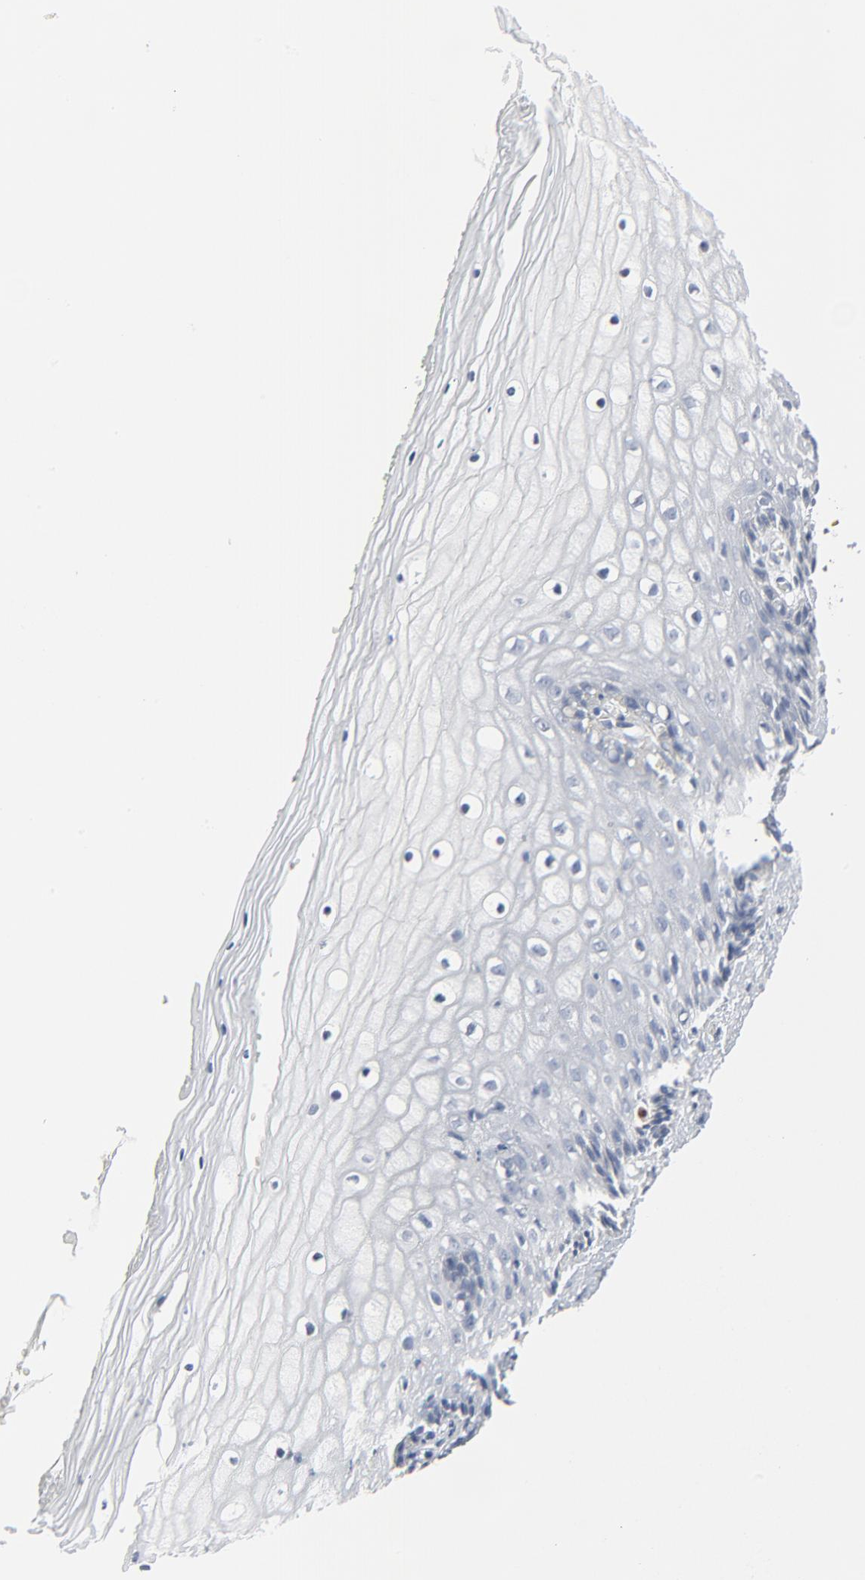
{"staining": {"intensity": "negative", "quantity": "none", "location": "none"}, "tissue": "vagina", "cell_type": "Squamous epithelial cells", "image_type": "normal", "snomed": [{"axis": "morphology", "description": "Normal tissue, NOS"}, {"axis": "topography", "description": "Vagina"}], "caption": "High power microscopy image of an immunohistochemistry (IHC) image of benign vagina, revealing no significant staining in squamous epithelial cells. The staining is performed using DAB (3,3'-diaminobenzidine) brown chromogen with nuclei counter-stained in using hematoxylin.", "gene": "MITF", "patient": {"sex": "female", "age": 46}}